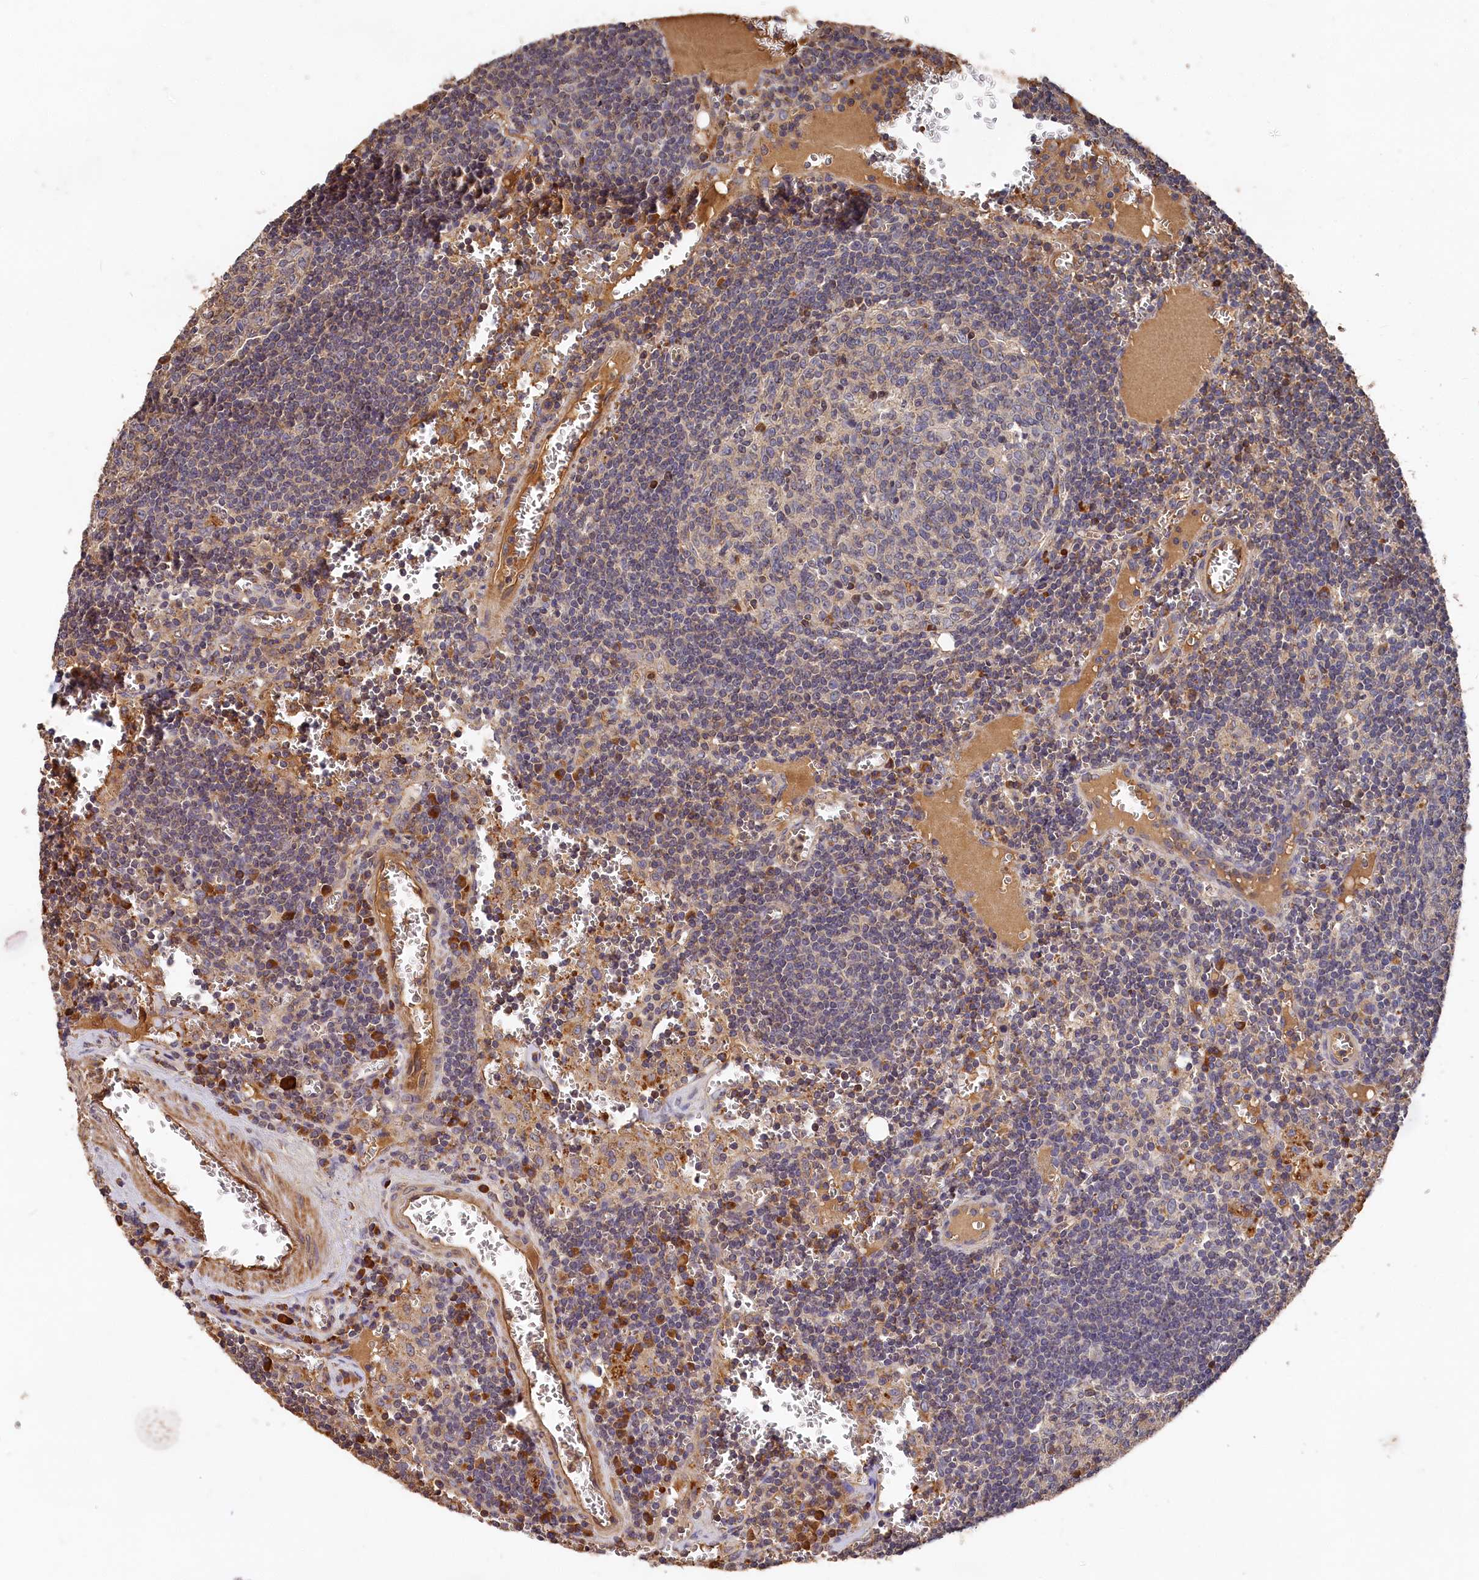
{"staining": {"intensity": "negative", "quantity": "none", "location": "none"}, "tissue": "lymph node", "cell_type": "Germinal center cells", "image_type": "normal", "snomed": [{"axis": "morphology", "description": "Normal tissue, NOS"}, {"axis": "topography", "description": "Lymph node"}], "caption": "IHC of benign human lymph node demonstrates no positivity in germinal center cells.", "gene": "DHRS11", "patient": {"sex": "female", "age": 73}}